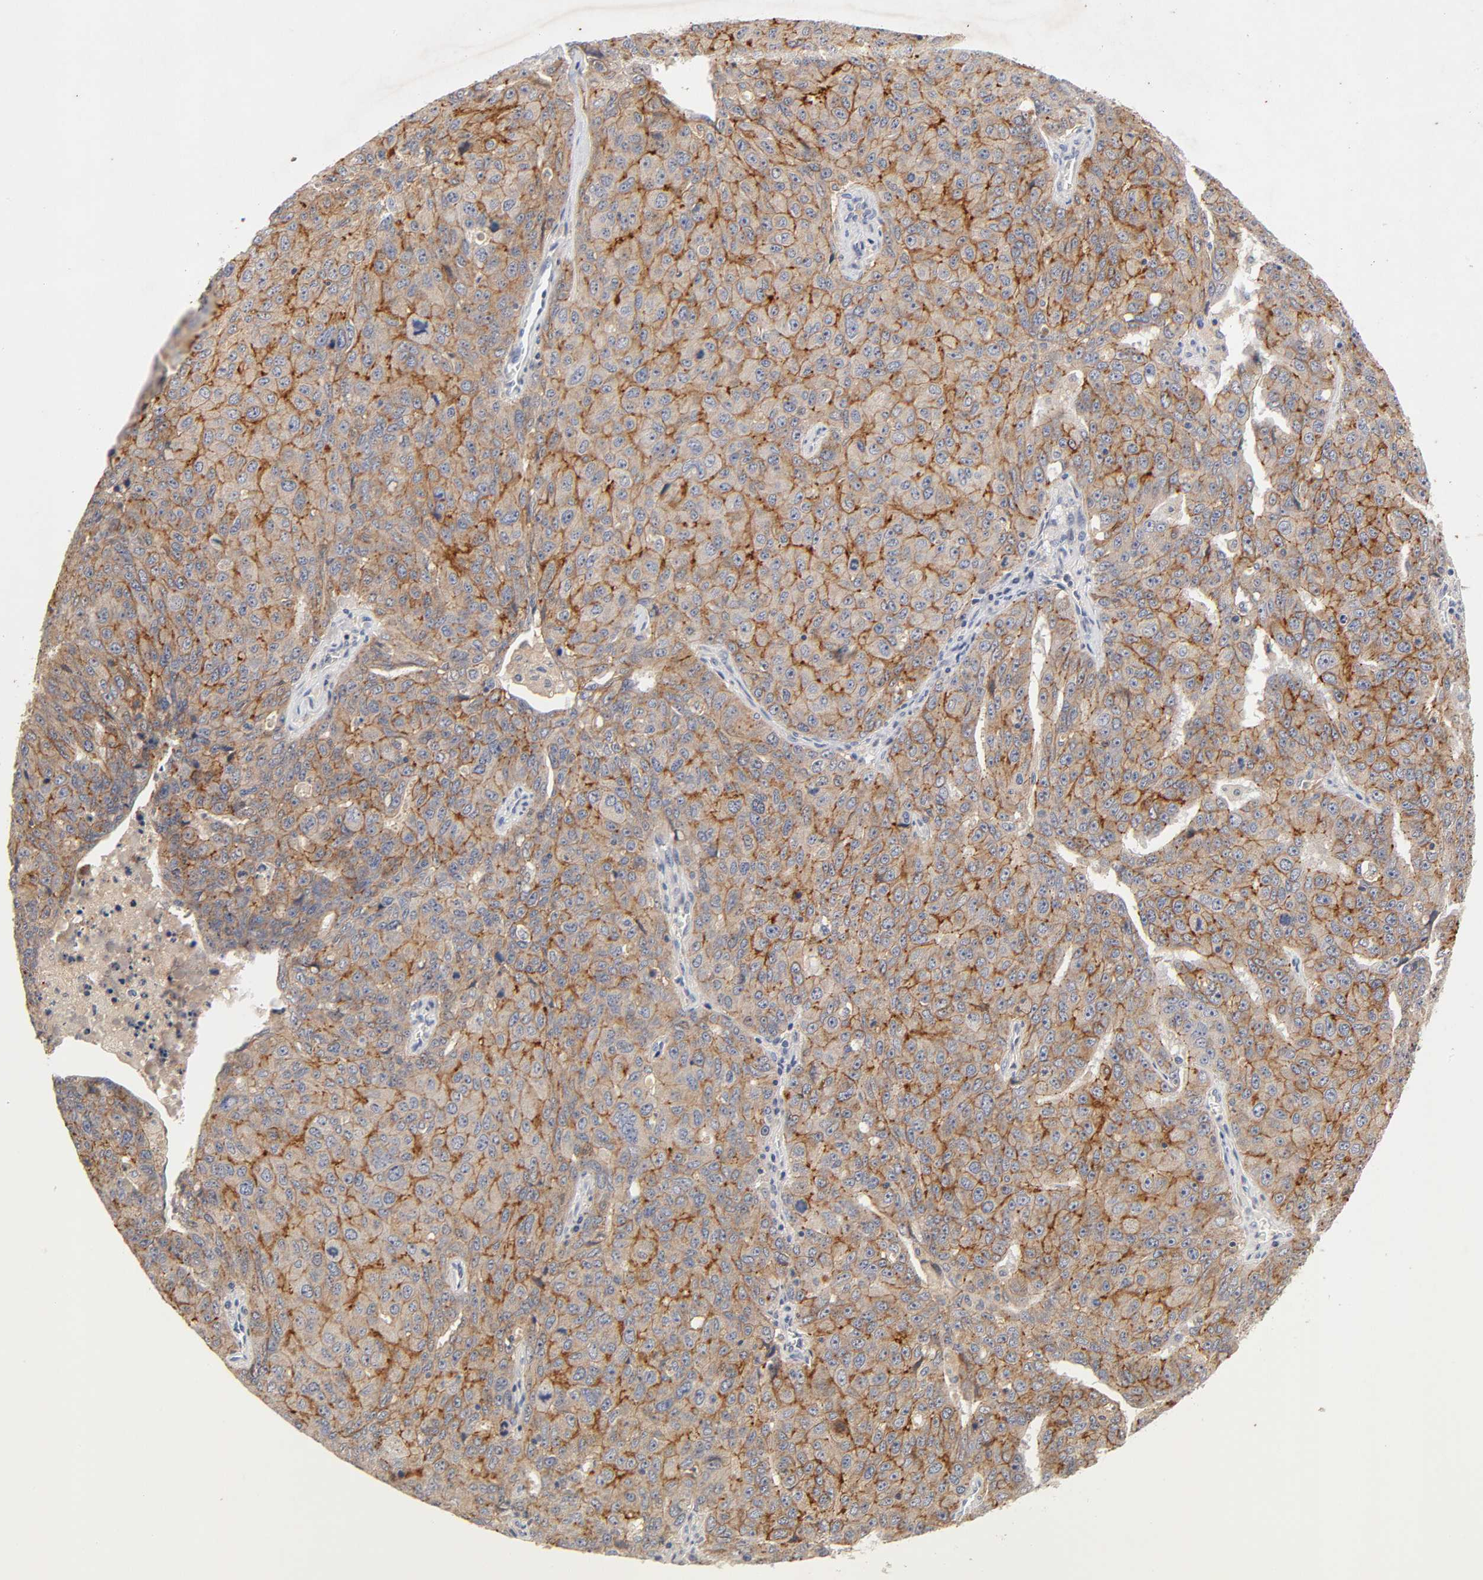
{"staining": {"intensity": "moderate", "quantity": "25%-75%", "location": "cytoplasmic/membranous"}, "tissue": "ovarian cancer", "cell_type": "Tumor cells", "image_type": "cancer", "snomed": [{"axis": "morphology", "description": "Carcinoma, endometroid"}, {"axis": "topography", "description": "Ovary"}], "caption": "Ovarian cancer stained with a protein marker demonstrates moderate staining in tumor cells.", "gene": "CXADR", "patient": {"sex": "female", "age": 62}}